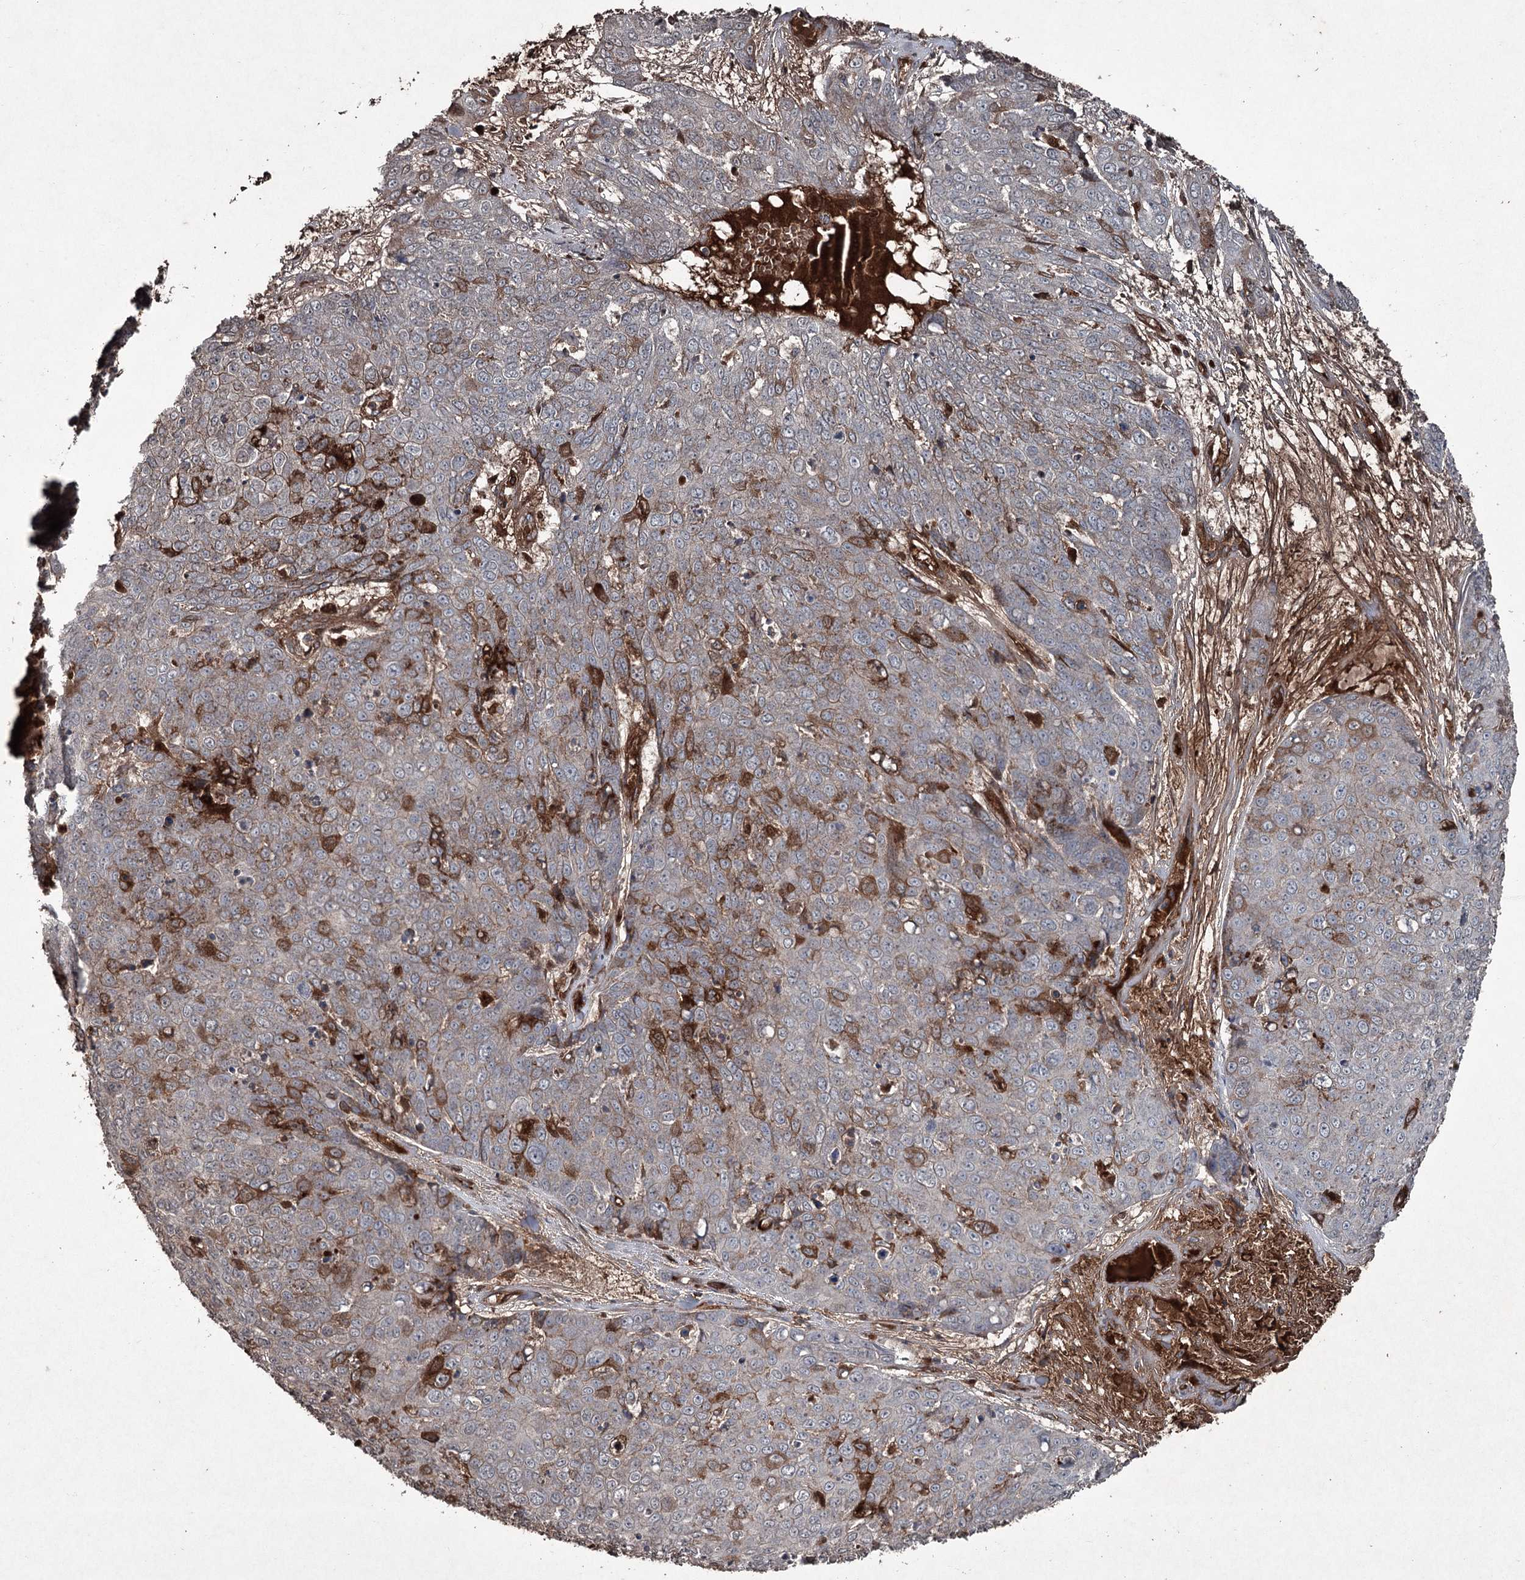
{"staining": {"intensity": "moderate", "quantity": "<25%", "location": "cytoplasmic/membranous"}, "tissue": "skin cancer", "cell_type": "Tumor cells", "image_type": "cancer", "snomed": [{"axis": "morphology", "description": "Squamous cell carcinoma, NOS"}, {"axis": "topography", "description": "Skin"}], "caption": "Skin cancer tissue displays moderate cytoplasmic/membranous staining in about <25% of tumor cells, visualized by immunohistochemistry.", "gene": "PGLYRP2", "patient": {"sex": "male", "age": 71}}